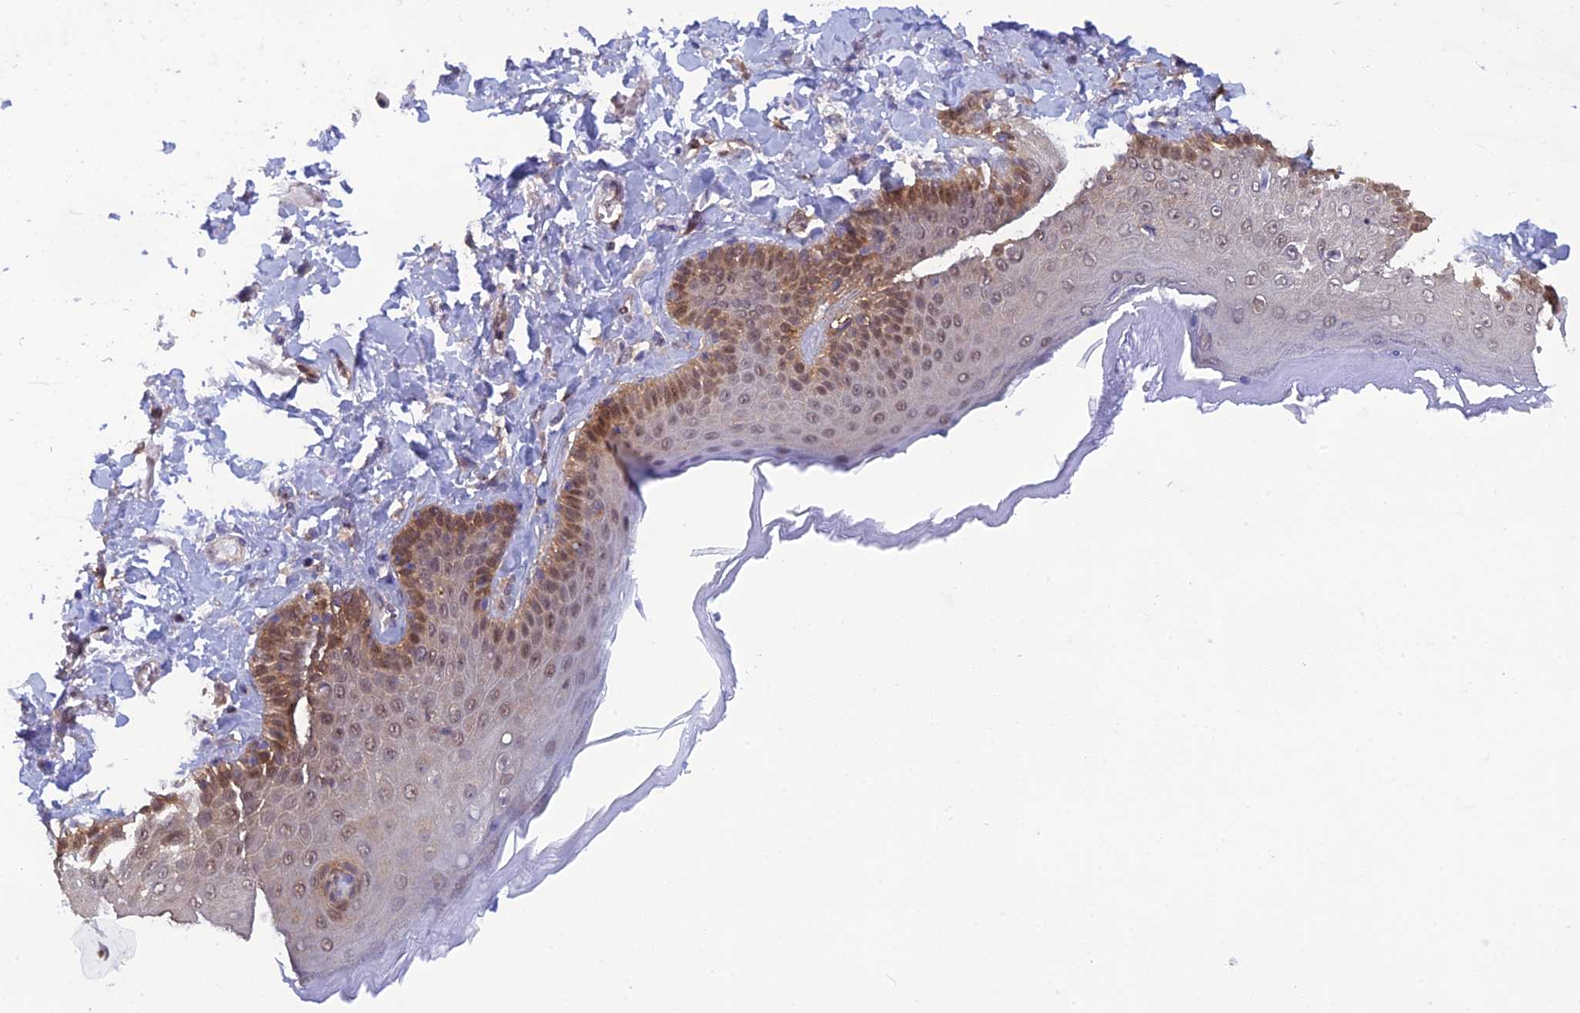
{"staining": {"intensity": "moderate", "quantity": "<25%", "location": "cytoplasmic/membranous,nuclear"}, "tissue": "skin", "cell_type": "Epidermal cells", "image_type": "normal", "snomed": [{"axis": "morphology", "description": "Normal tissue, NOS"}, {"axis": "topography", "description": "Anal"}], "caption": "An immunohistochemistry photomicrograph of normal tissue is shown. Protein staining in brown shows moderate cytoplasmic/membranous,nuclear positivity in skin within epidermal cells.", "gene": "HINT1", "patient": {"sex": "male", "age": 69}}